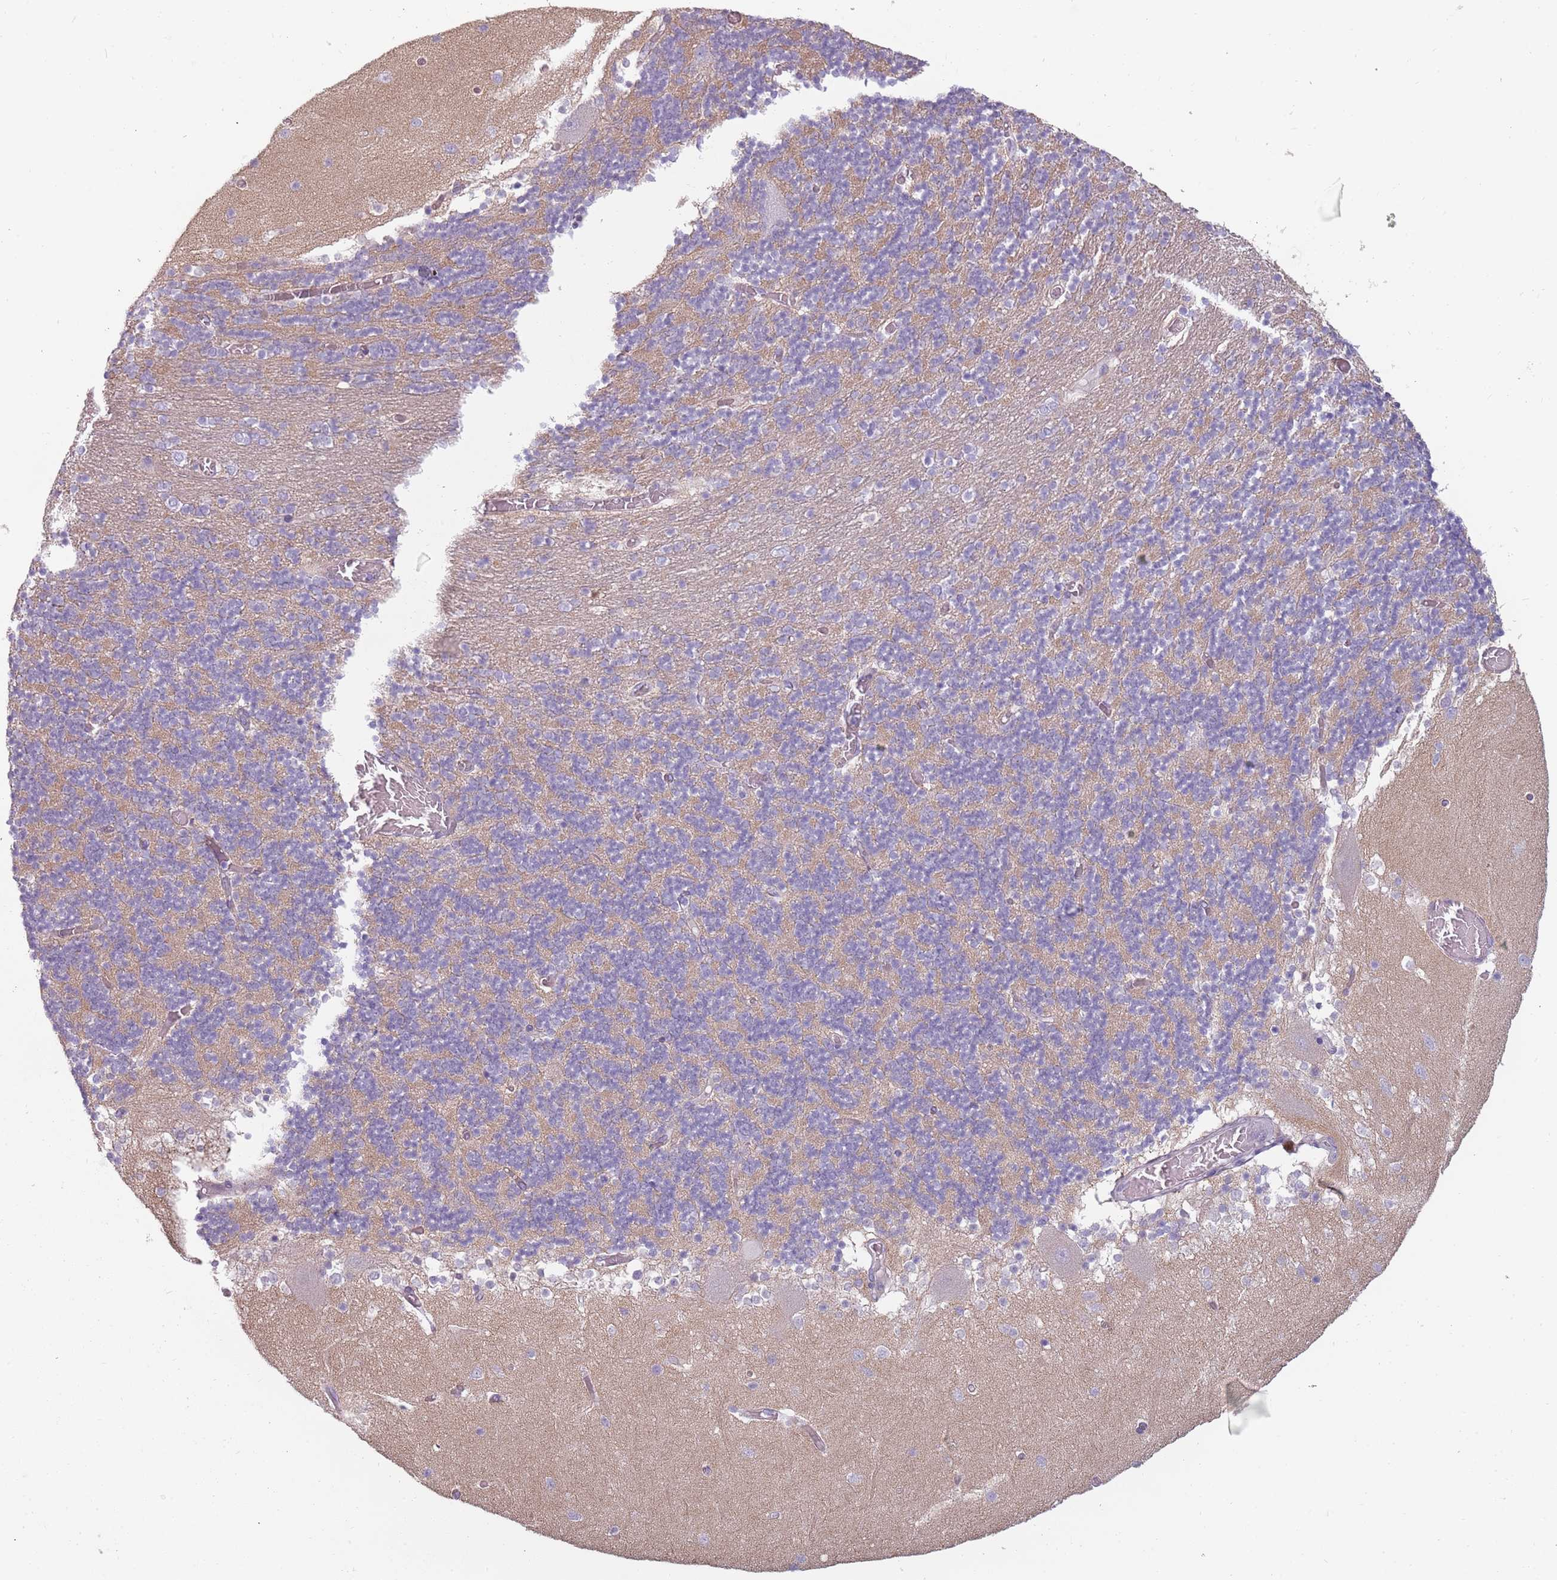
{"staining": {"intensity": "negative", "quantity": "none", "location": "none"}, "tissue": "cerebellum", "cell_type": "Cells in granular layer", "image_type": "normal", "snomed": [{"axis": "morphology", "description": "Normal tissue, NOS"}, {"axis": "topography", "description": "Cerebellum"}], "caption": "DAB immunohistochemical staining of normal human cerebellum shows no significant positivity in cells in granular layer.", "gene": "RFX2", "patient": {"sex": "female", "age": 28}}